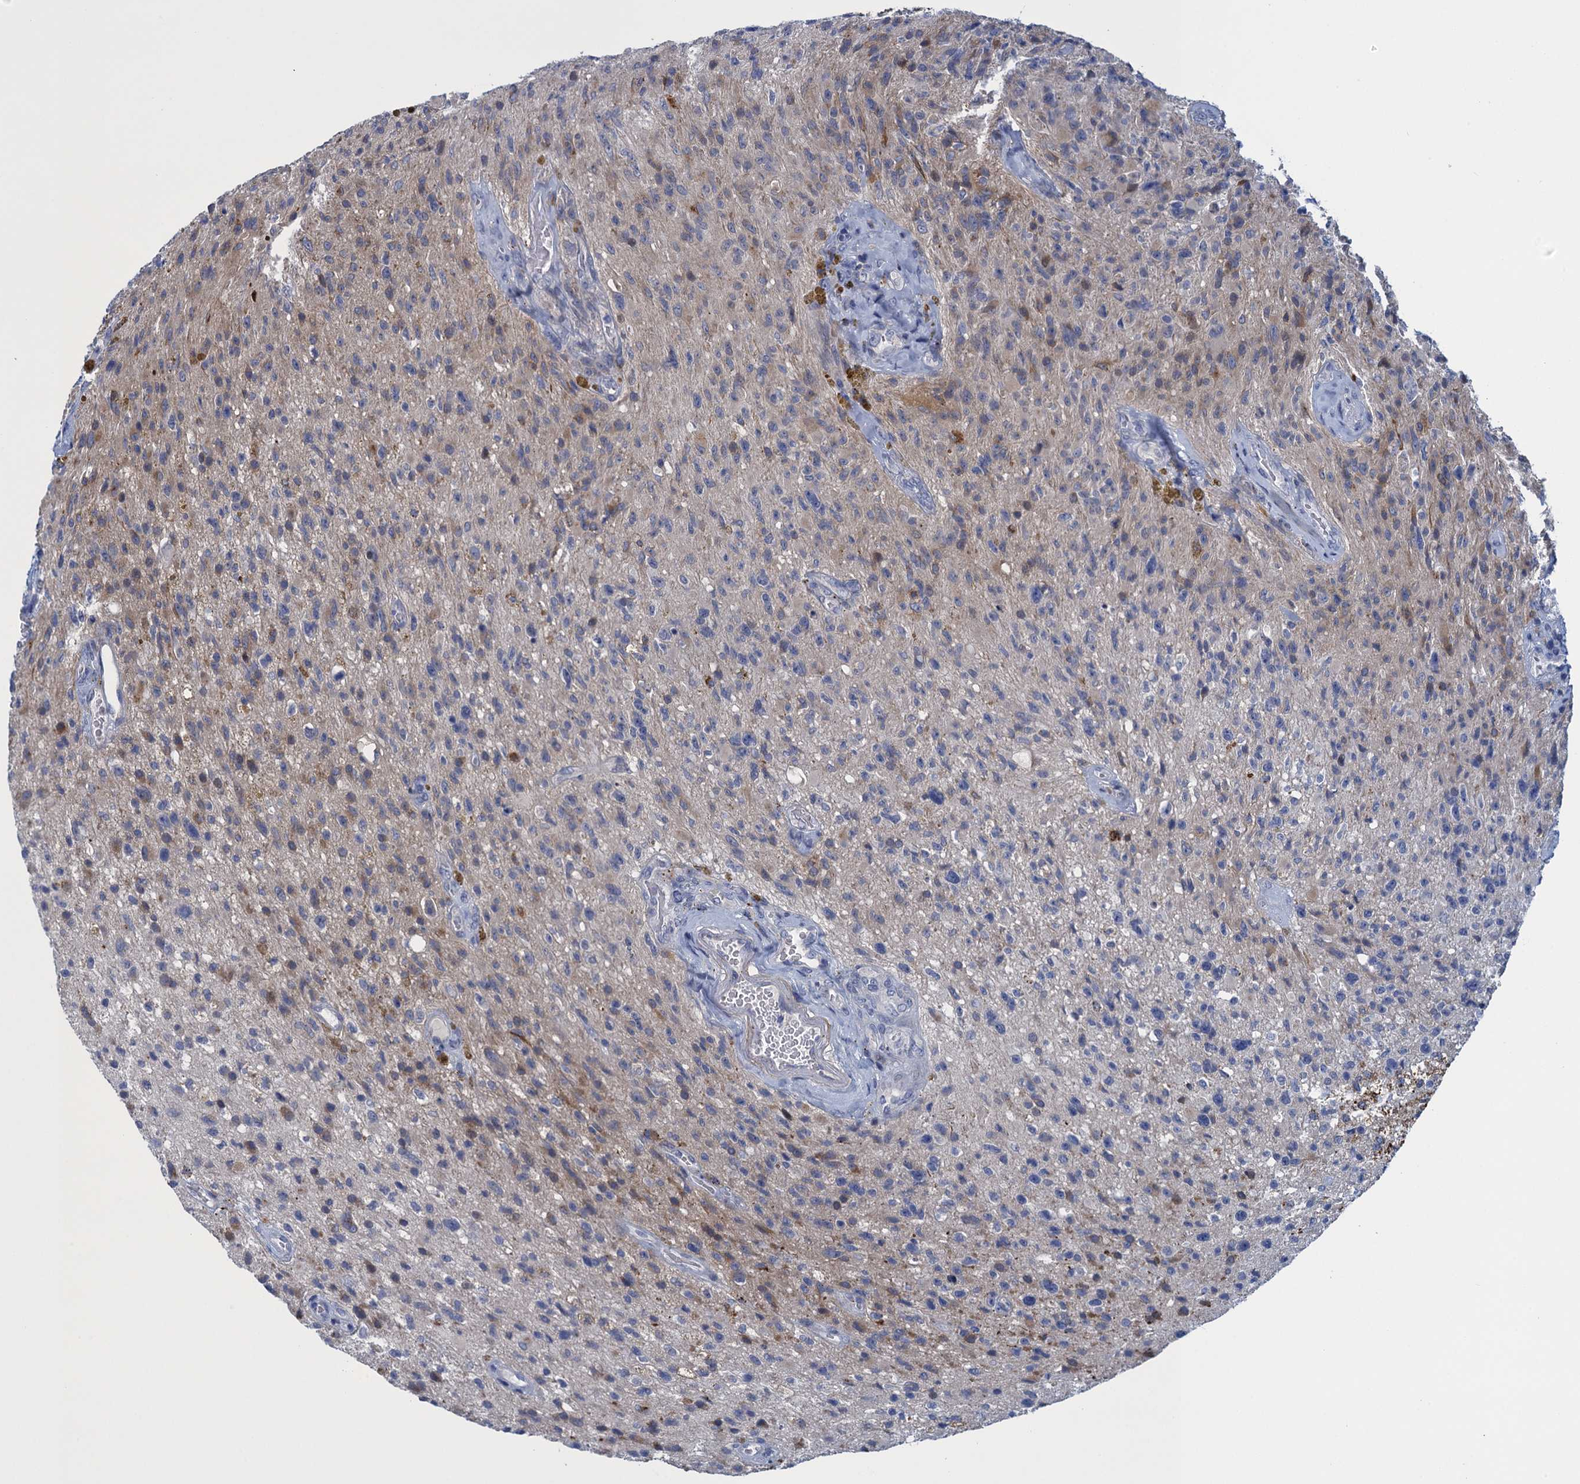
{"staining": {"intensity": "negative", "quantity": "none", "location": "none"}, "tissue": "glioma", "cell_type": "Tumor cells", "image_type": "cancer", "snomed": [{"axis": "morphology", "description": "Glioma, malignant, High grade"}, {"axis": "topography", "description": "Brain"}], "caption": "IHC of high-grade glioma (malignant) reveals no staining in tumor cells. The staining is performed using DAB (3,3'-diaminobenzidine) brown chromogen with nuclei counter-stained in using hematoxylin.", "gene": "SCEL", "patient": {"sex": "male", "age": 69}}